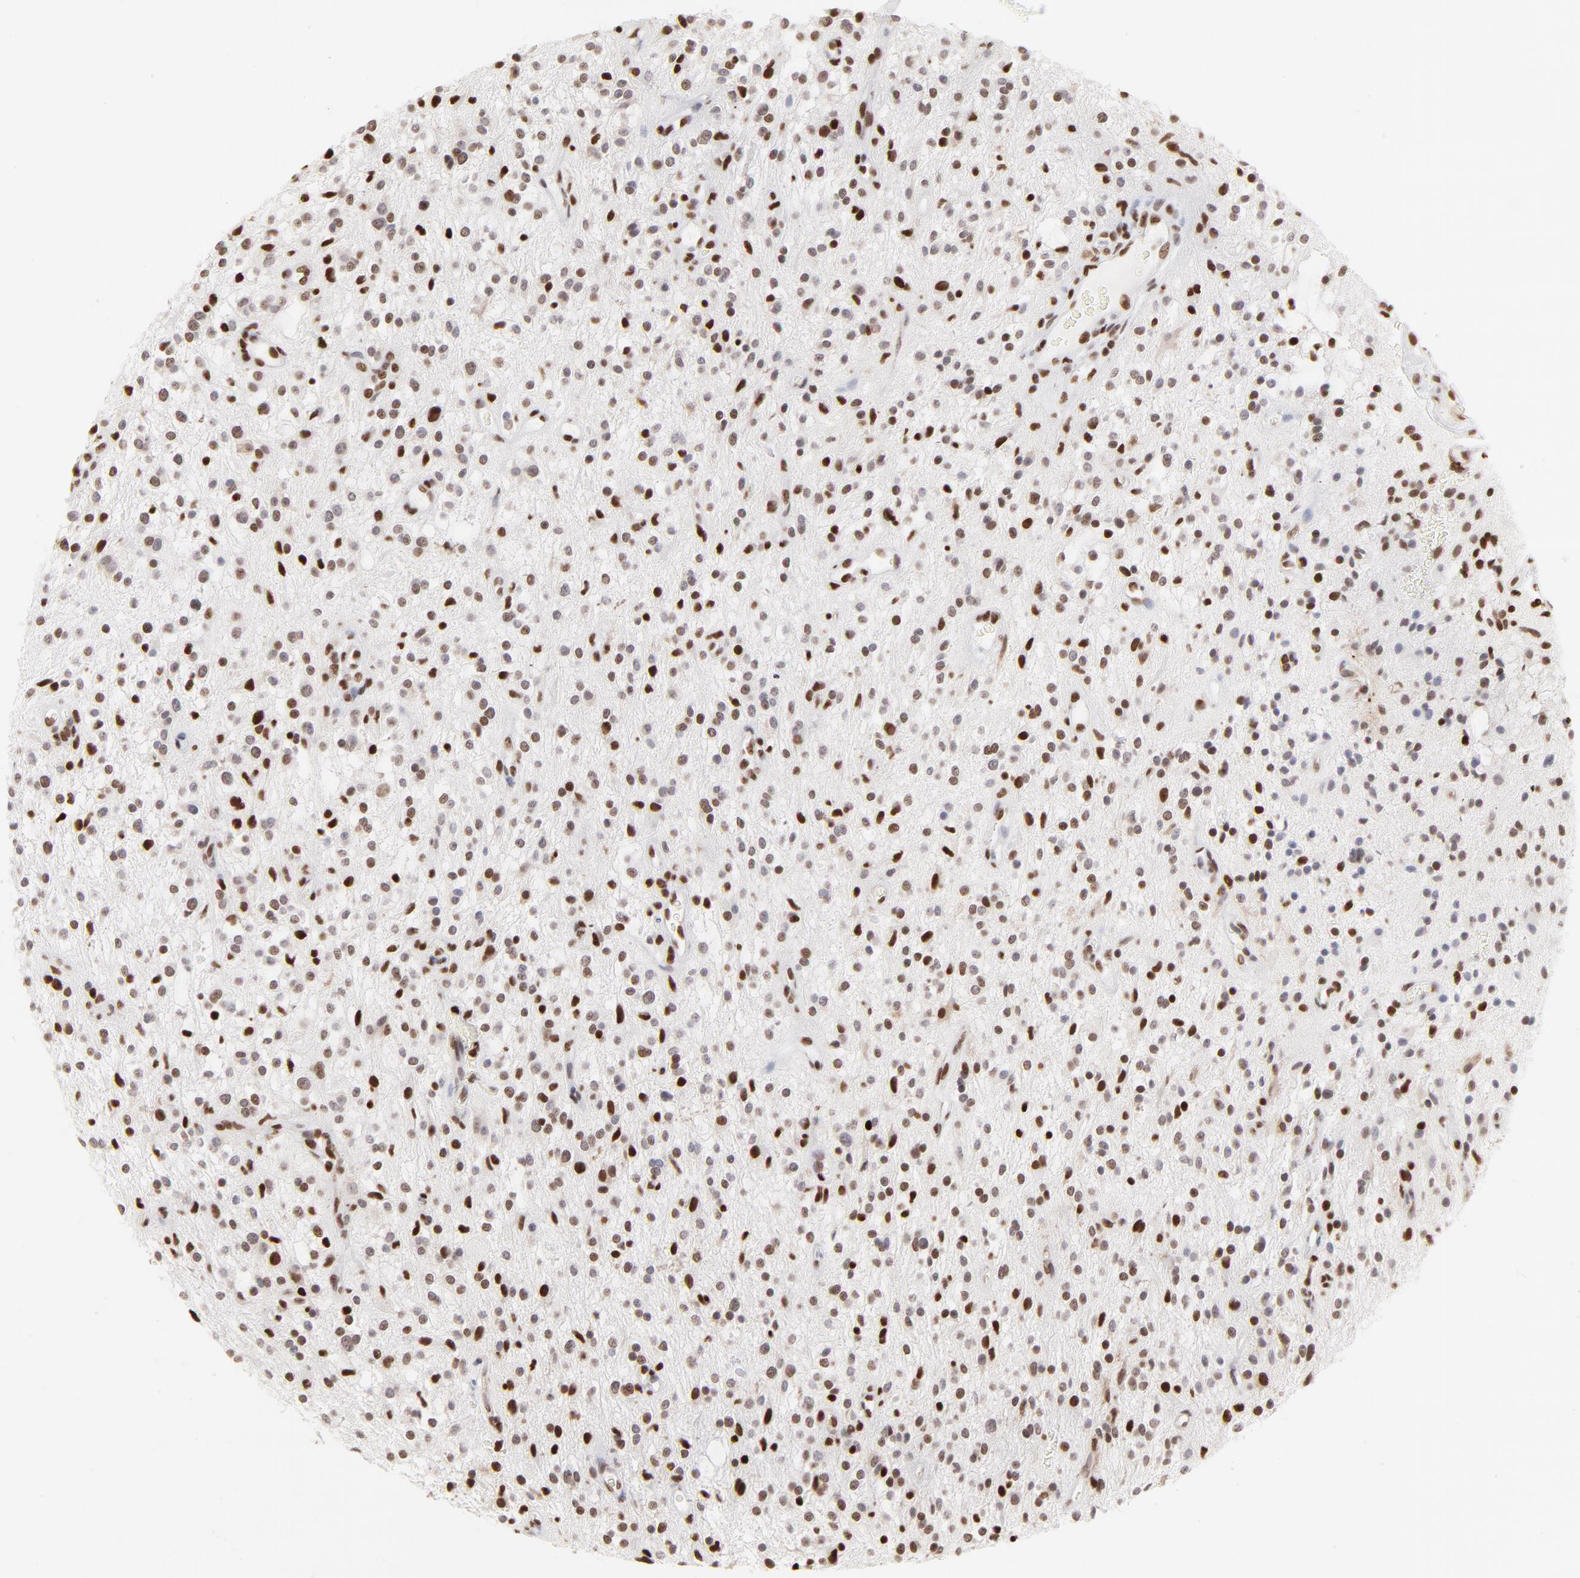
{"staining": {"intensity": "strong", "quantity": ">75%", "location": "nuclear"}, "tissue": "glioma", "cell_type": "Tumor cells", "image_type": "cancer", "snomed": [{"axis": "morphology", "description": "Glioma, malignant, NOS"}, {"axis": "topography", "description": "Cerebellum"}], "caption": "Human glioma (malignant) stained with a protein marker exhibits strong staining in tumor cells.", "gene": "PARP1", "patient": {"sex": "female", "age": 10}}